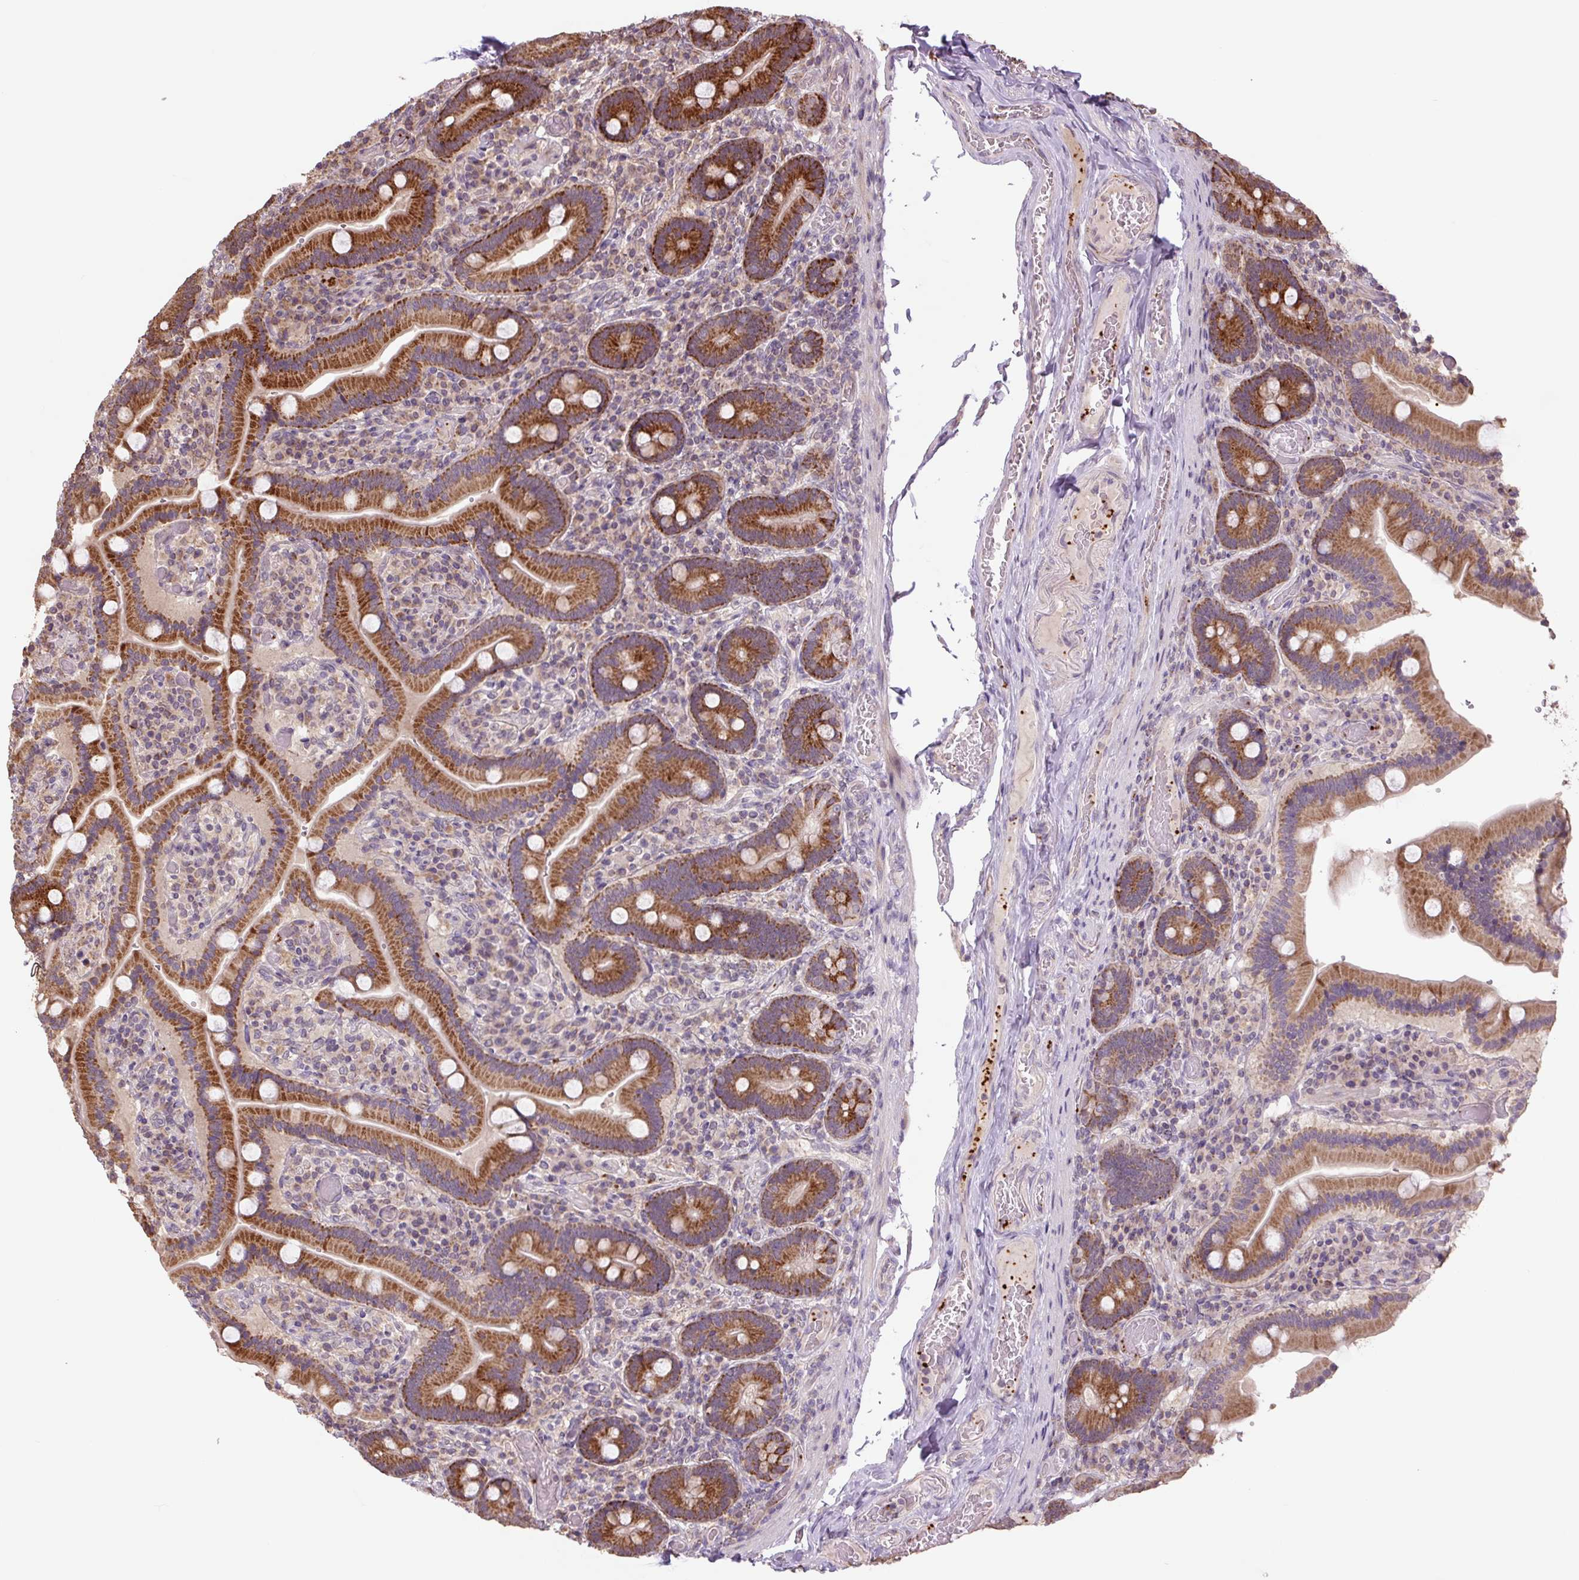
{"staining": {"intensity": "strong", "quantity": ">75%", "location": "cytoplasmic/membranous"}, "tissue": "duodenum", "cell_type": "Glandular cells", "image_type": "normal", "snomed": [{"axis": "morphology", "description": "Normal tissue, NOS"}, {"axis": "topography", "description": "Duodenum"}], "caption": "Normal duodenum displays strong cytoplasmic/membranous staining in about >75% of glandular cells, visualized by immunohistochemistry. (DAB IHC with brightfield microscopy, high magnification).", "gene": "TMEM160", "patient": {"sex": "female", "age": 62}}